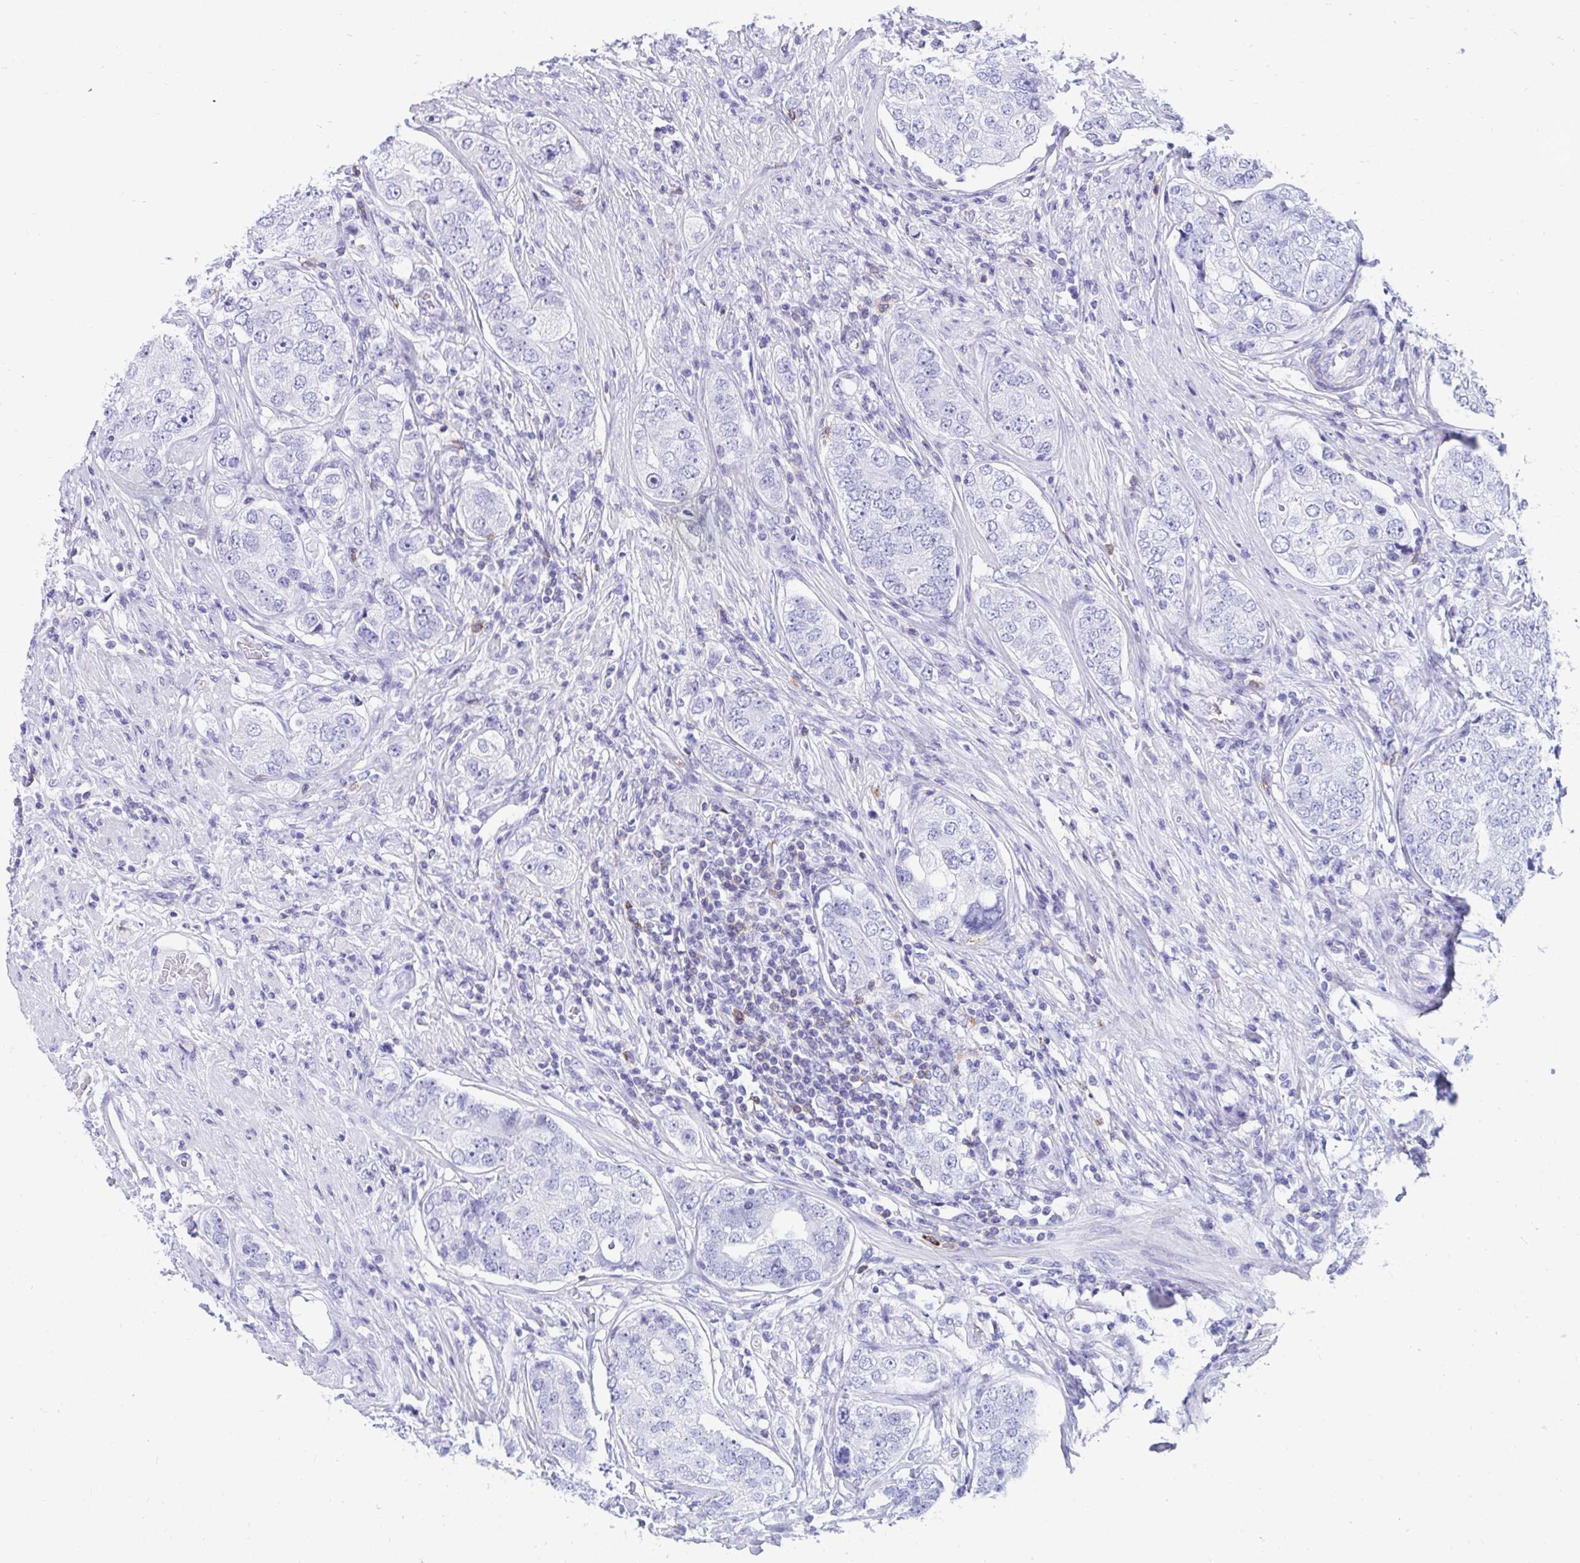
{"staining": {"intensity": "negative", "quantity": "none", "location": "none"}, "tissue": "prostate cancer", "cell_type": "Tumor cells", "image_type": "cancer", "snomed": [{"axis": "morphology", "description": "Adenocarcinoma, High grade"}, {"axis": "topography", "description": "Prostate"}], "caption": "Immunohistochemistry photomicrograph of human prostate cancer (high-grade adenocarcinoma) stained for a protein (brown), which reveals no positivity in tumor cells.", "gene": "CD7", "patient": {"sex": "male", "age": 60}}